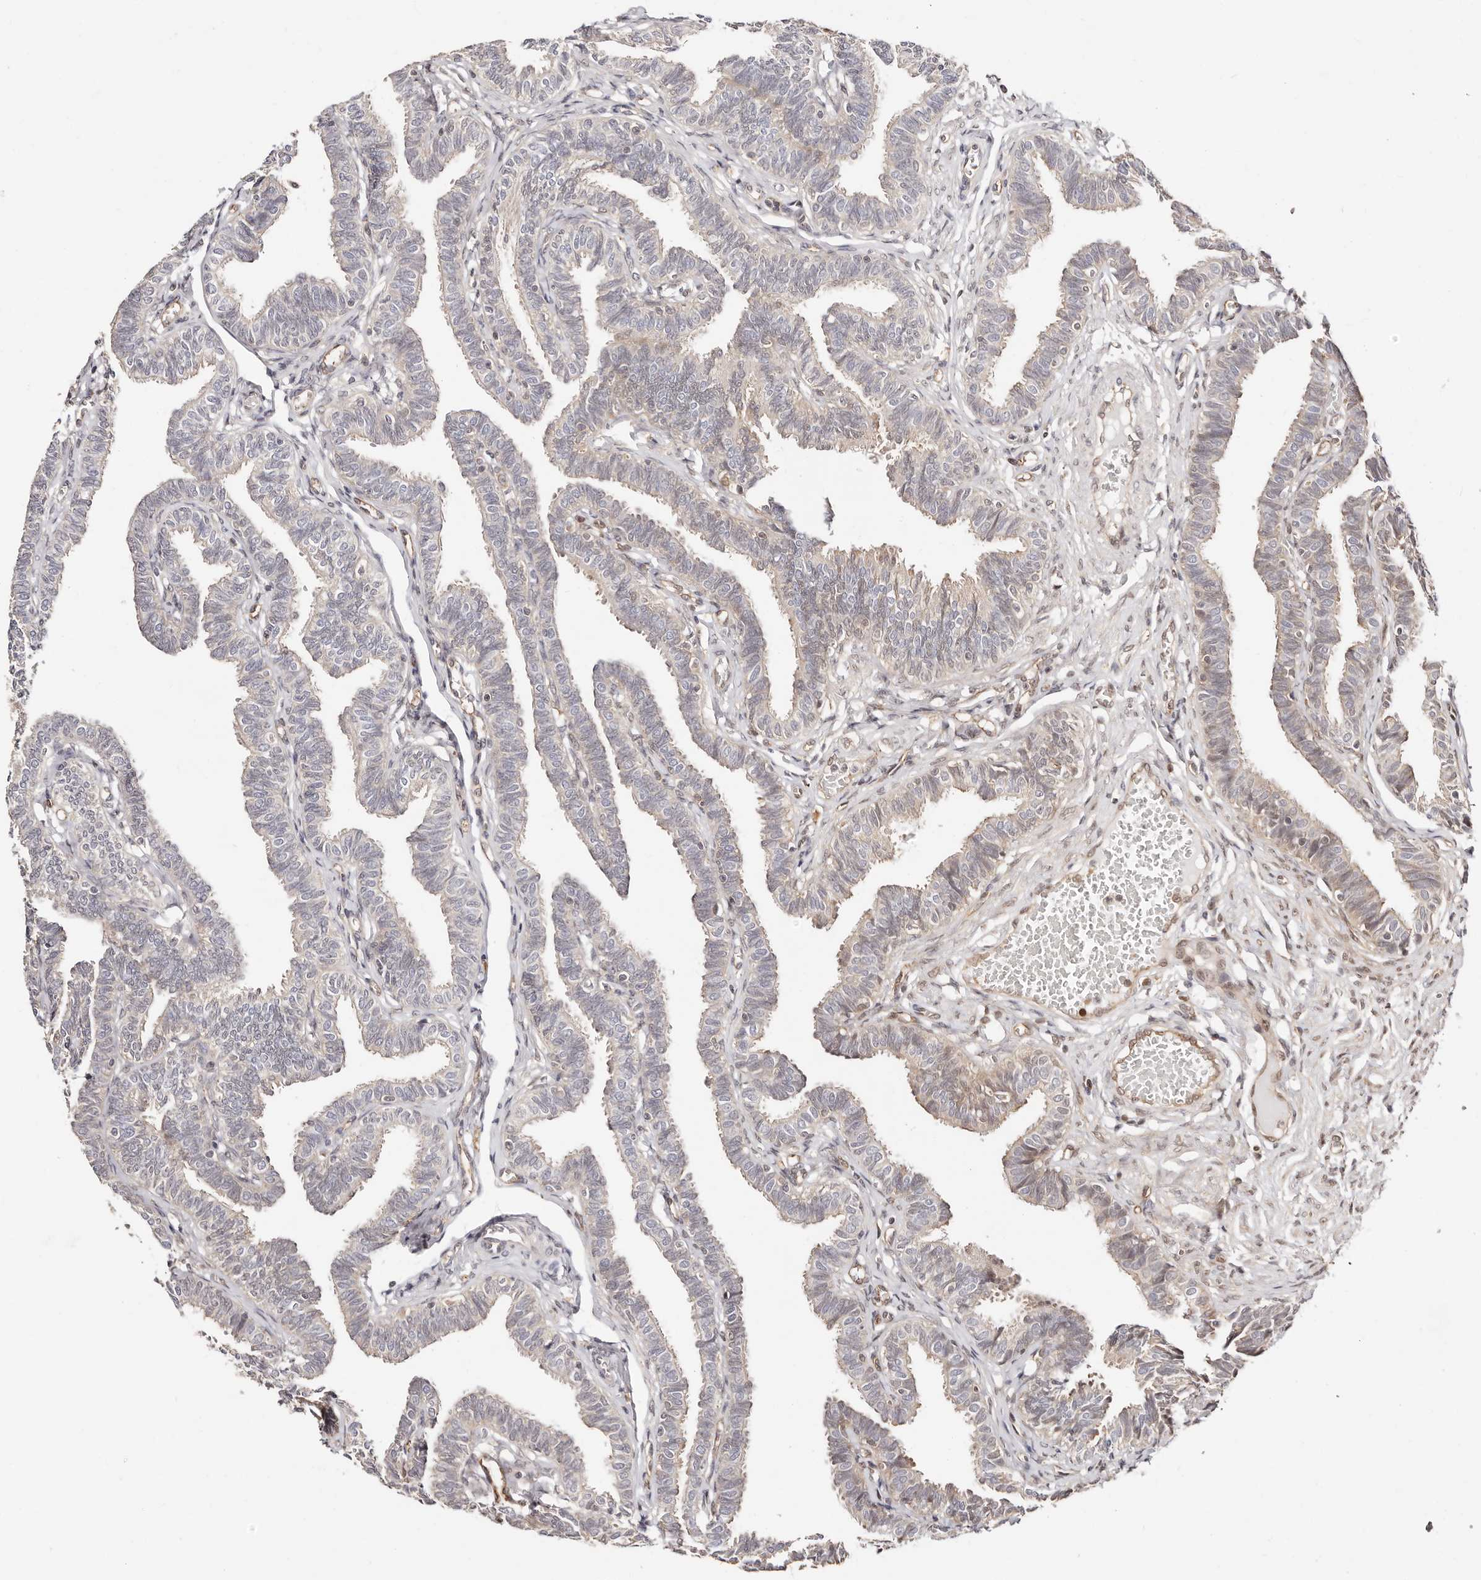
{"staining": {"intensity": "weak", "quantity": "25%-75%", "location": "cytoplasmic/membranous,nuclear"}, "tissue": "fallopian tube", "cell_type": "Glandular cells", "image_type": "normal", "snomed": [{"axis": "morphology", "description": "Normal tissue, NOS"}, {"axis": "topography", "description": "Fallopian tube"}, {"axis": "topography", "description": "Ovary"}], "caption": "Human fallopian tube stained with a protein marker demonstrates weak staining in glandular cells.", "gene": "STAT5A", "patient": {"sex": "female", "age": 23}}